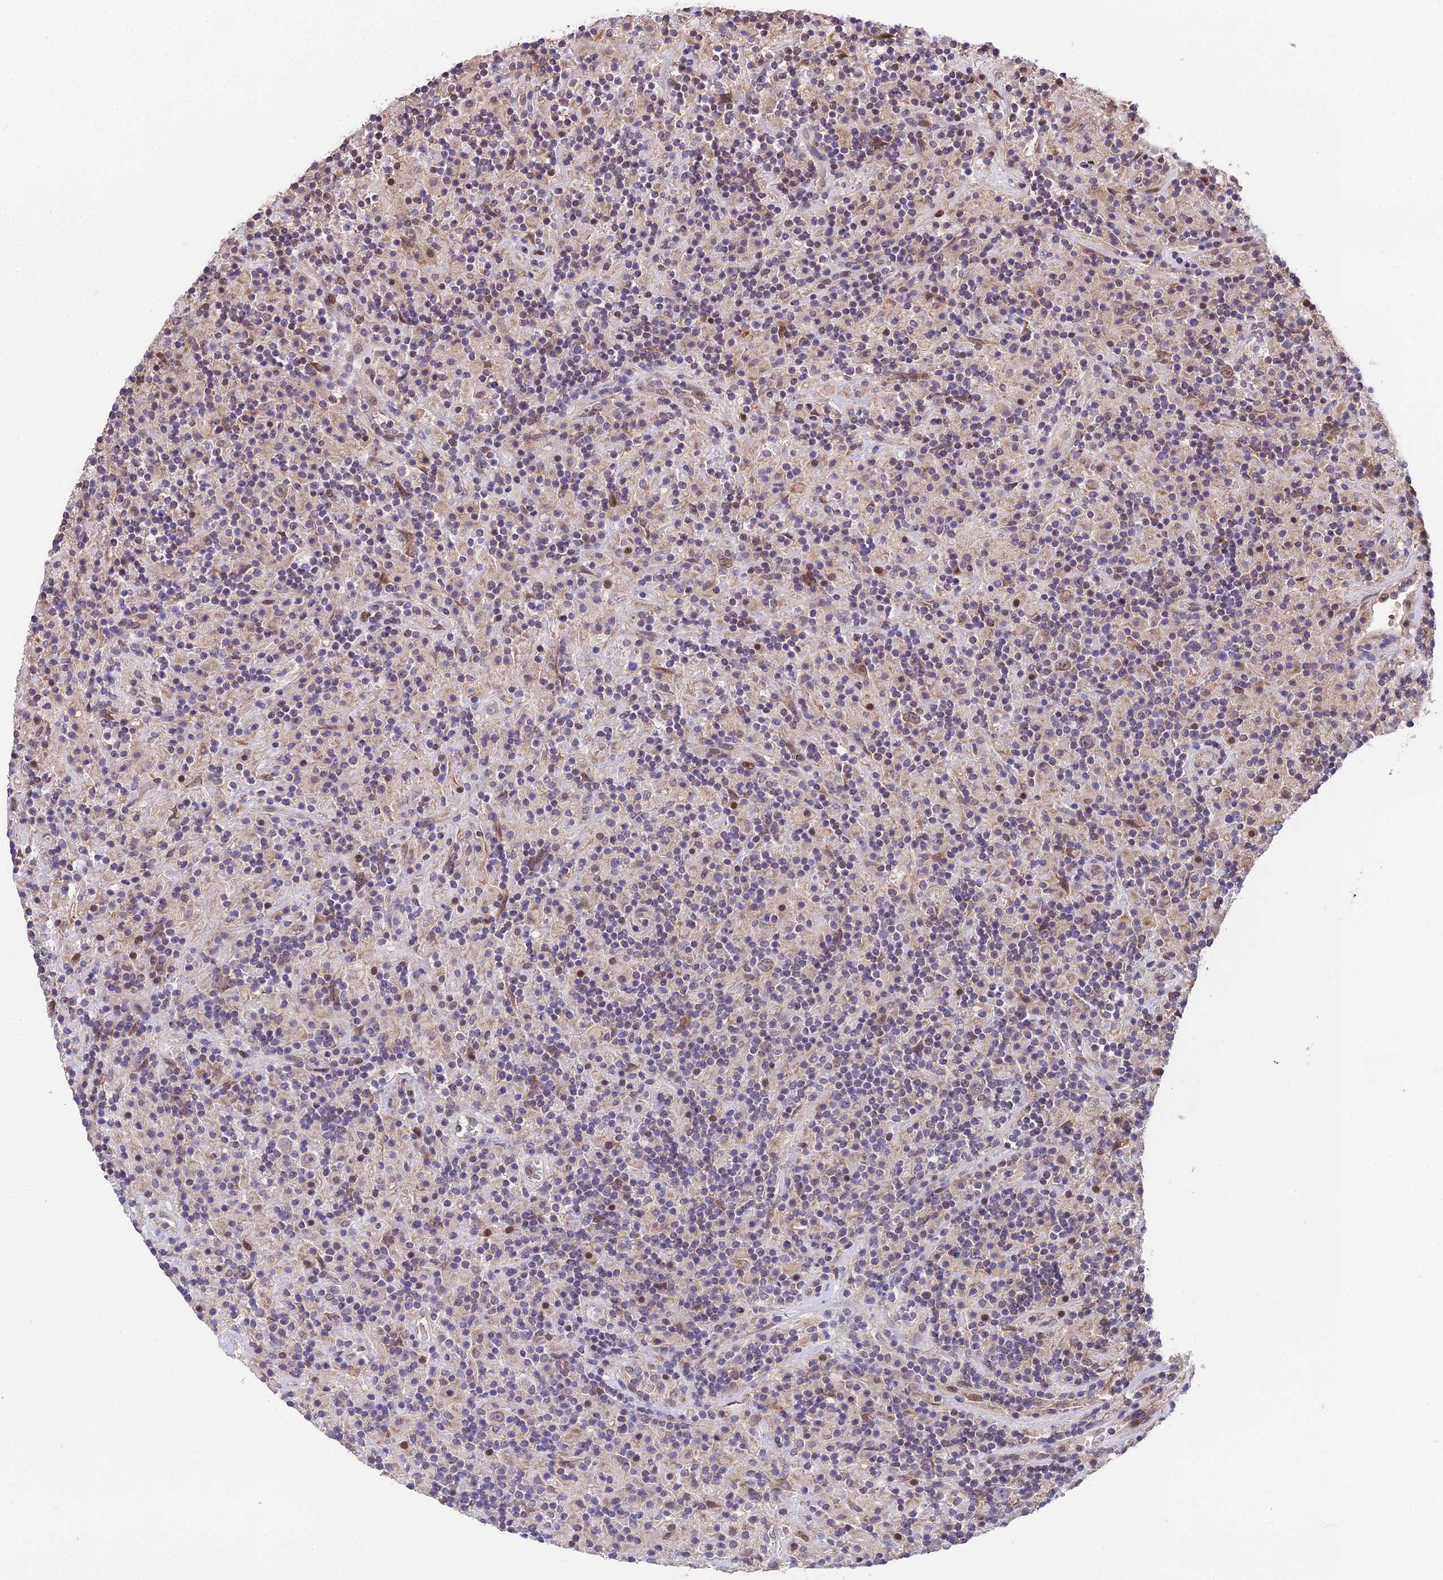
{"staining": {"intensity": "moderate", "quantity": ">75%", "location": "cytoplasmic/membranous"}, "tissue": "lymphoma", "cell_type": "Tumor cells", "image_type": "cancer", "snomed": [{"axis": "morphology", "description": "Hodgkin's disease, NOS"}, {"axis": "topography", "description": "Lymph node"}], "caption": "Immunohistochemical staining of human Hodgkin's disease shows moderate cytoplasmic/membranous protein staining in approximately >75% of tumor cells.", "gene": "CYP2R1", "patient": {"sex": "male", "age": 70}}